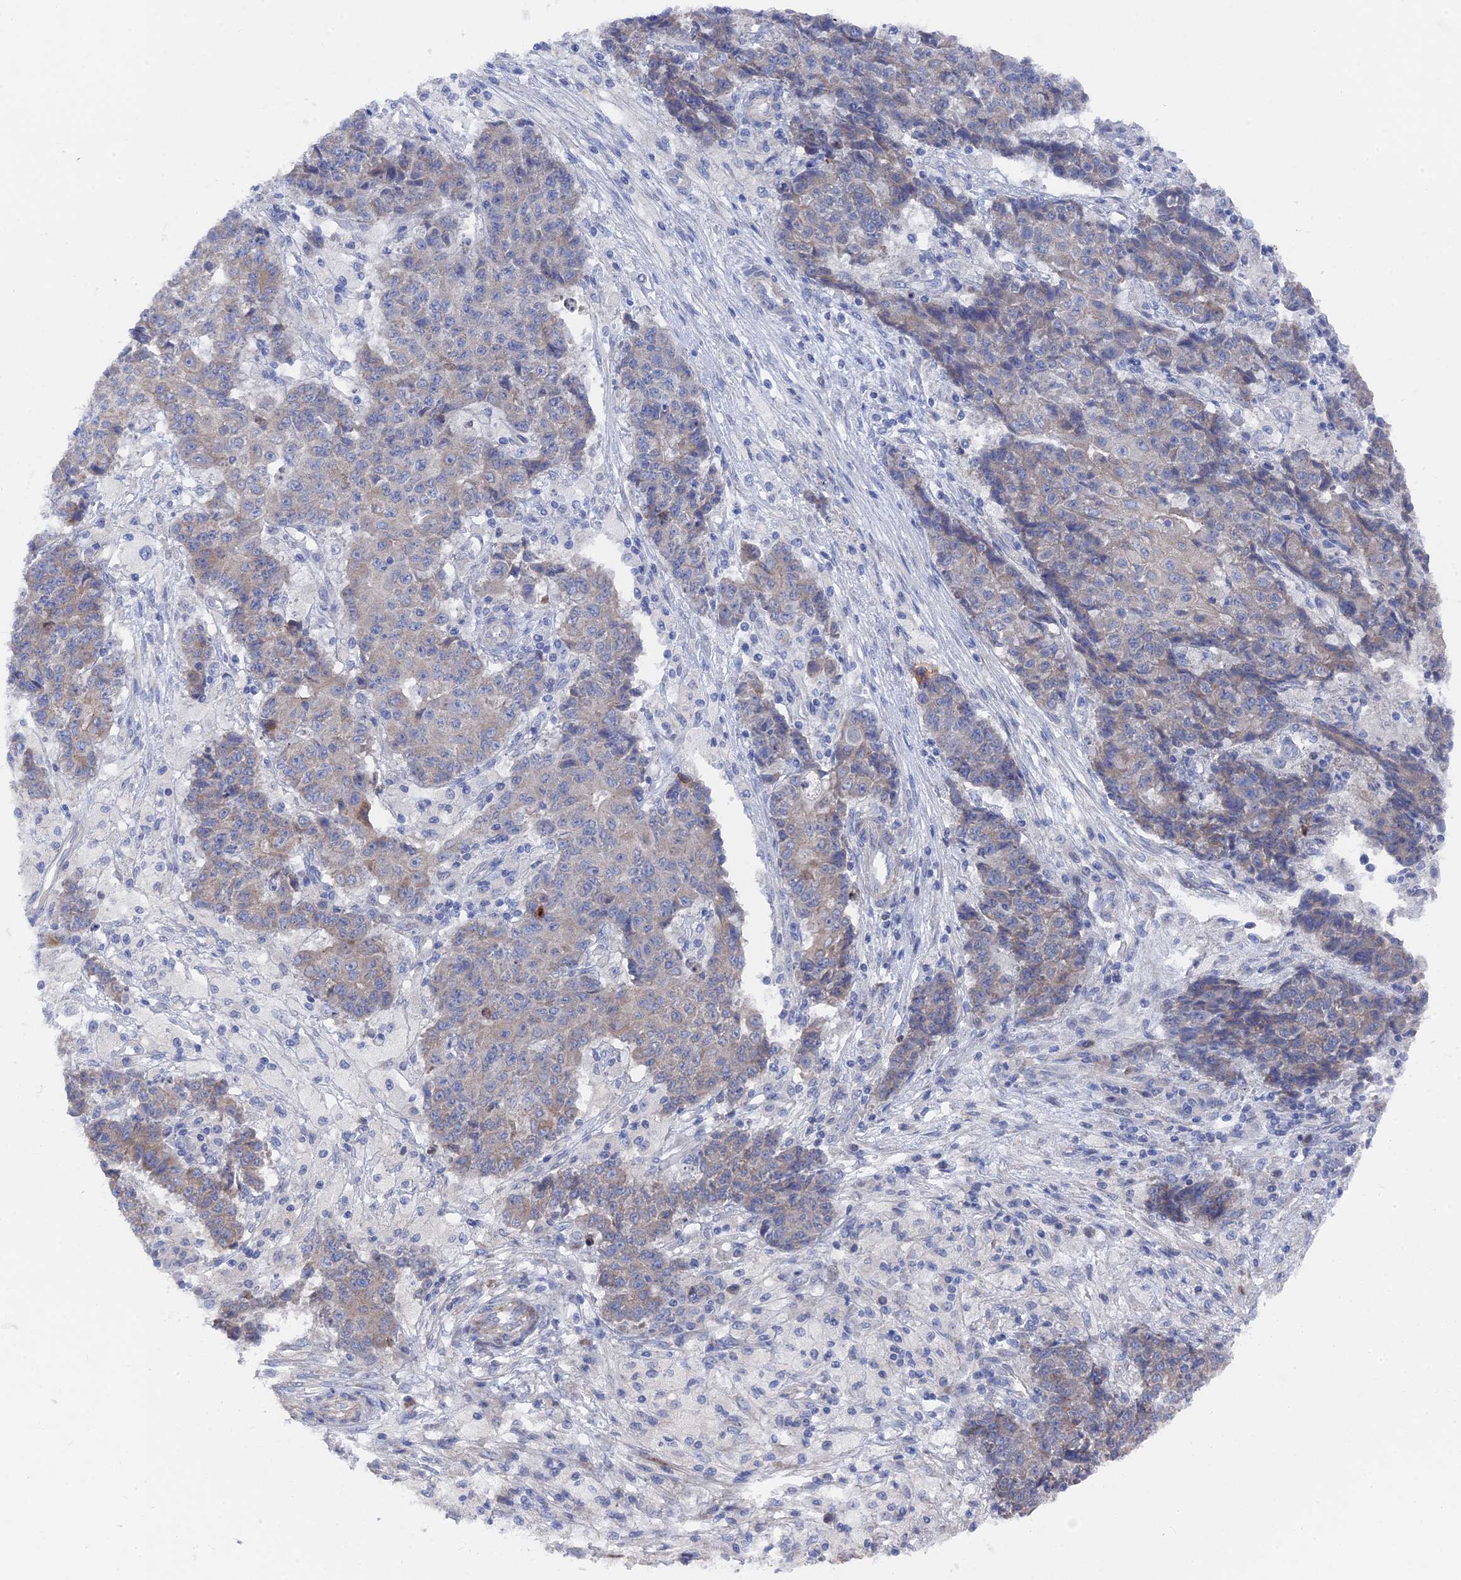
{"staining": {"intensity": "weak", "quantity": "<25%", "location": "cytoplasmic/membranous"}, "tissue": "ovarian cancer", "cell_type": "Tumor cells", "image_type": "cancer", "snomed": [{"axis": "morphology", "description": "Carcinoma, endometroid"}, {"axis": "topography", "description": "Ovary"}], "caption": "A high-resolution photomicrograph shows IHC staining of ovarian cancer (endometroid carcinoma), which shows no significant staining in tumor cells.", "gene": "TMEM161A", "patient": {"sex": "female", "age": 42}}